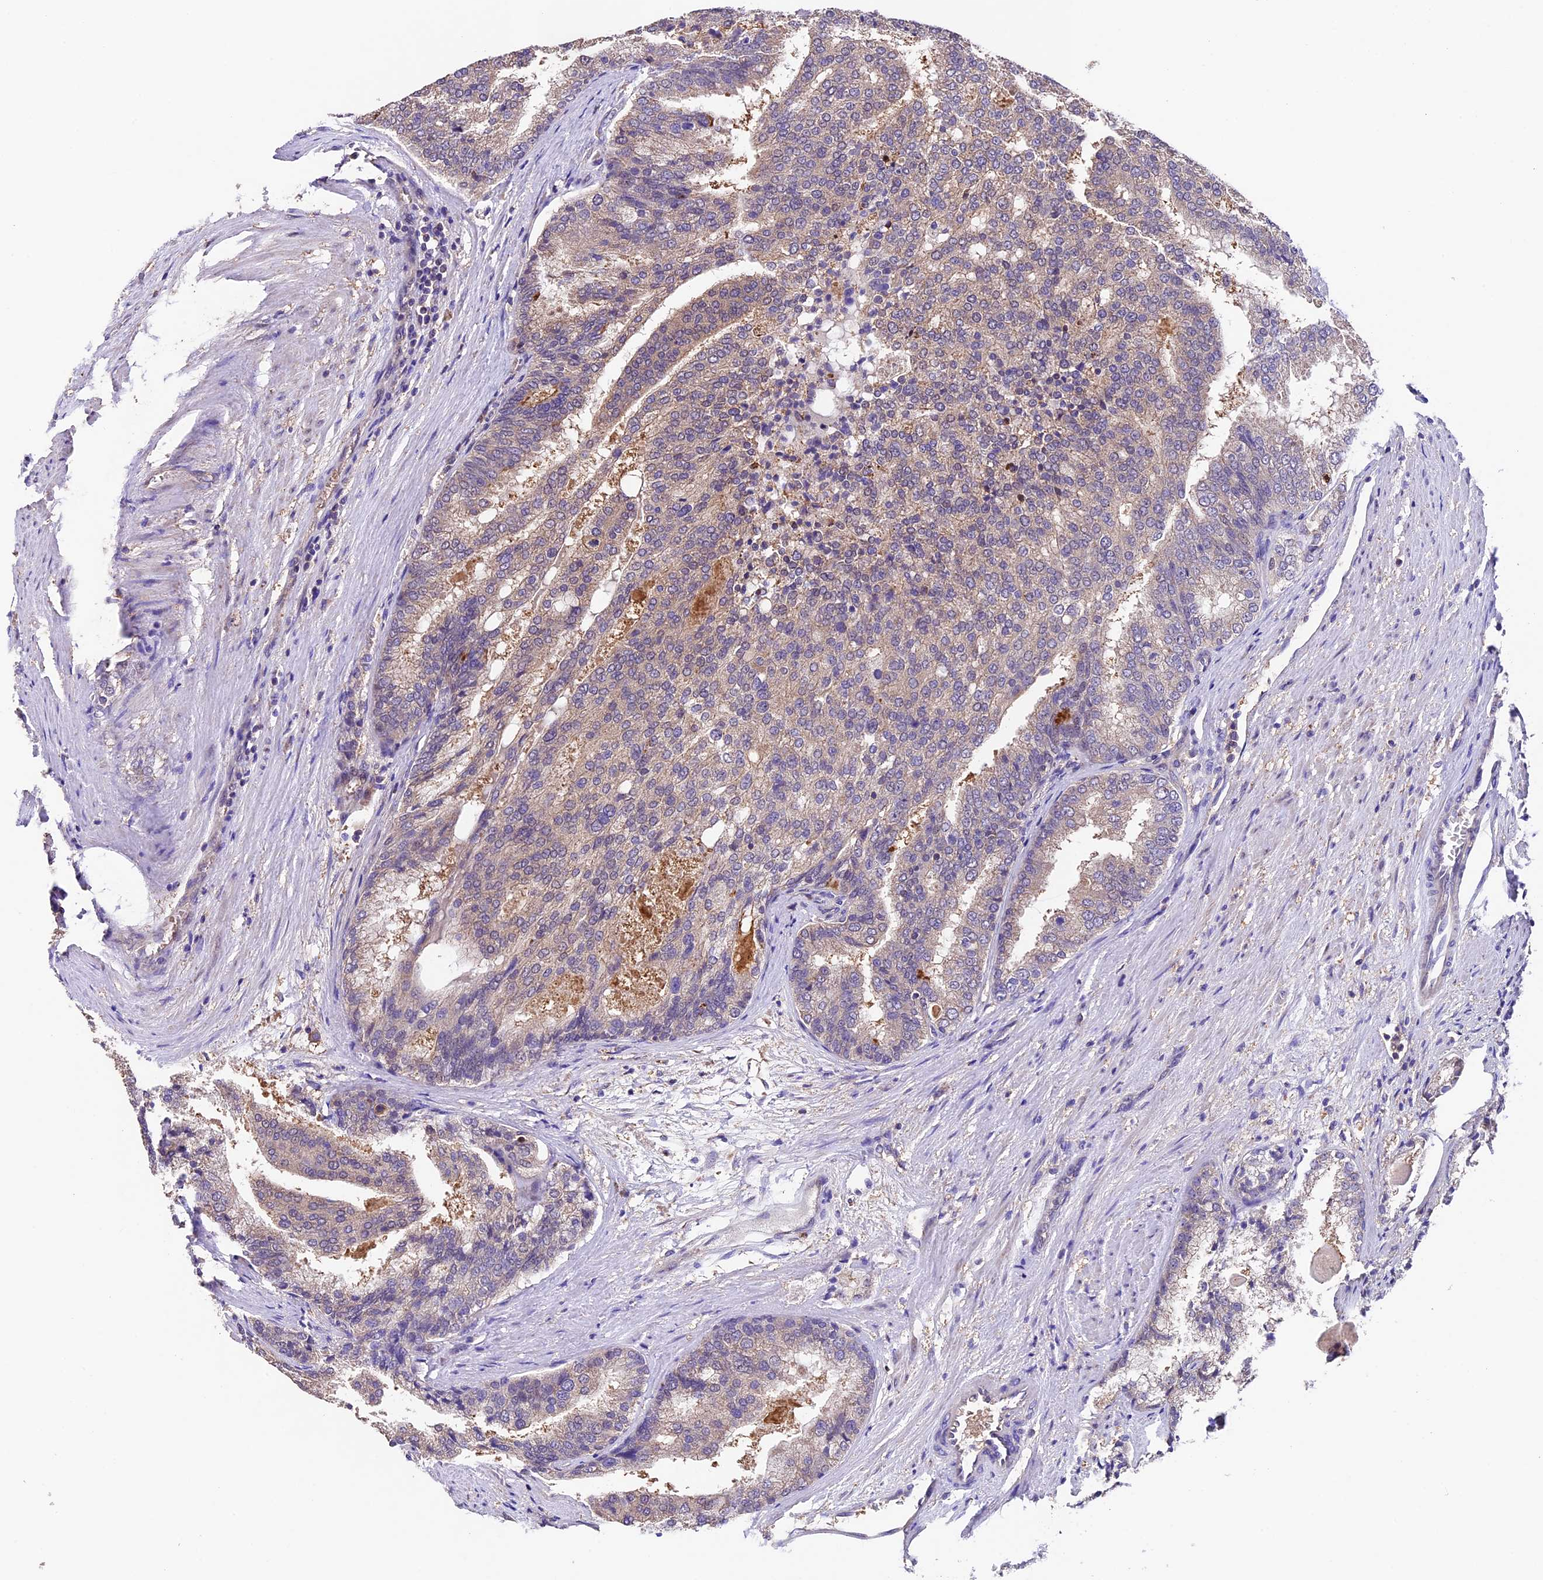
{"staining": {"intensity": "weak", "quantity": "<25%", "location": "cytoplasmic/membranous"}, "tissue": "prostate cancer", "cell_type": "Tumor cells", "image_type": "cancer", "snomed": [{"axis": "morphology", "description": "Adenocarcinoma, High grade"}, {"axis": "topography", "description": "Prostate"}], "caption": "An image of prostate cancer (adenocarcinoma (high-grade)) stained for a protein shows no brown staining in tumor cells.", "gene": "SBNO2", "patient": {"sex": "male", "age": 50}}